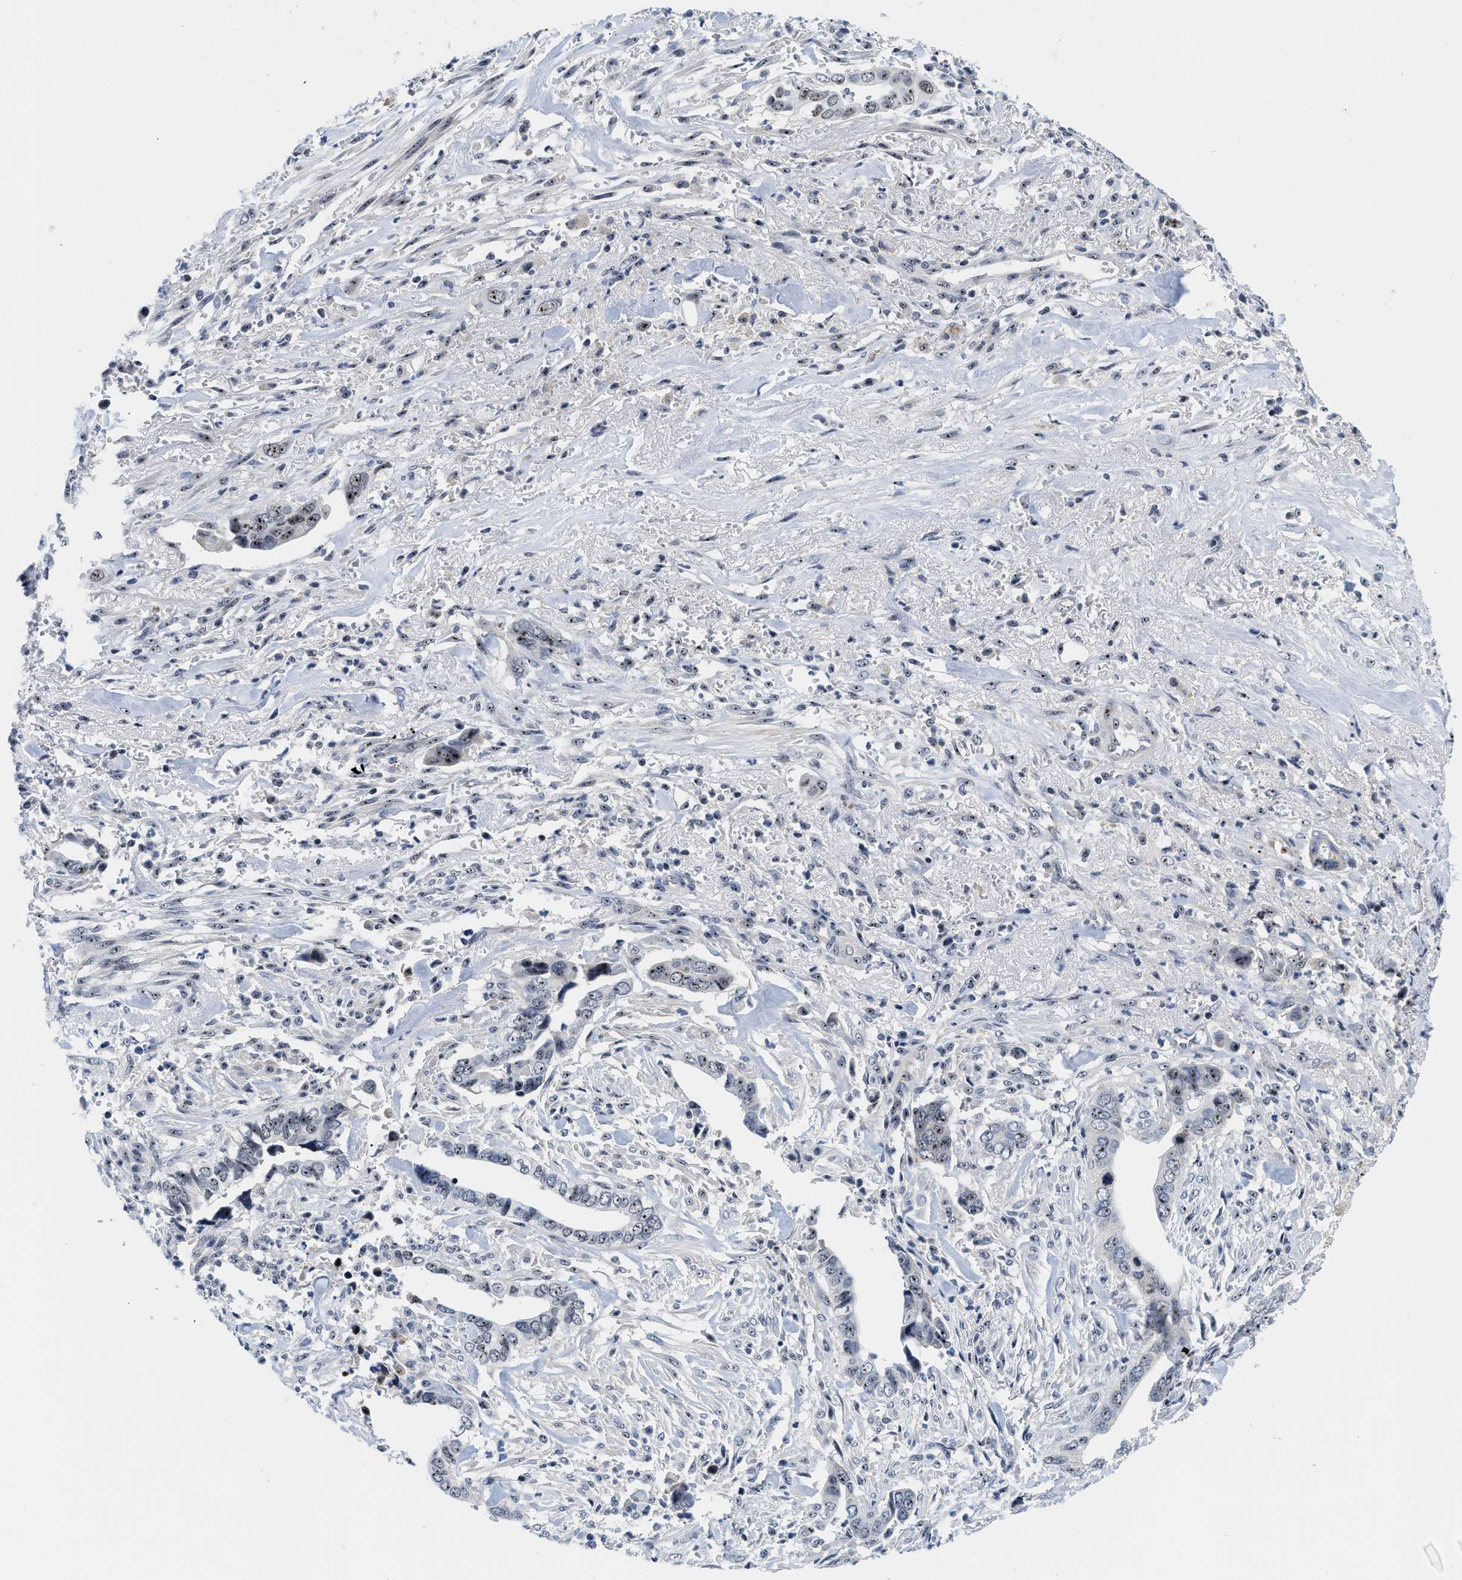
{"staining": {"intensity": "moderate", "quantity": ">75%", "location": "nuclear"}, "tissue": "liver cancer", "cell_type": "Tumor cells", "image_type": "cancer", "snomed": [{"axis": "morphology", "description": "Cholangiocarcinoma"}, {"axis": "topography", "description": "Liver"}], "caption": "A micrograph showing moderate nuclear positivity in approximately >75% of tumor cells in liver cholangiocarcinoma, as visualized by brown immunohistochemical staining.", "gene": "NOP58", "patient": {"sex": "female", "age": 79}}